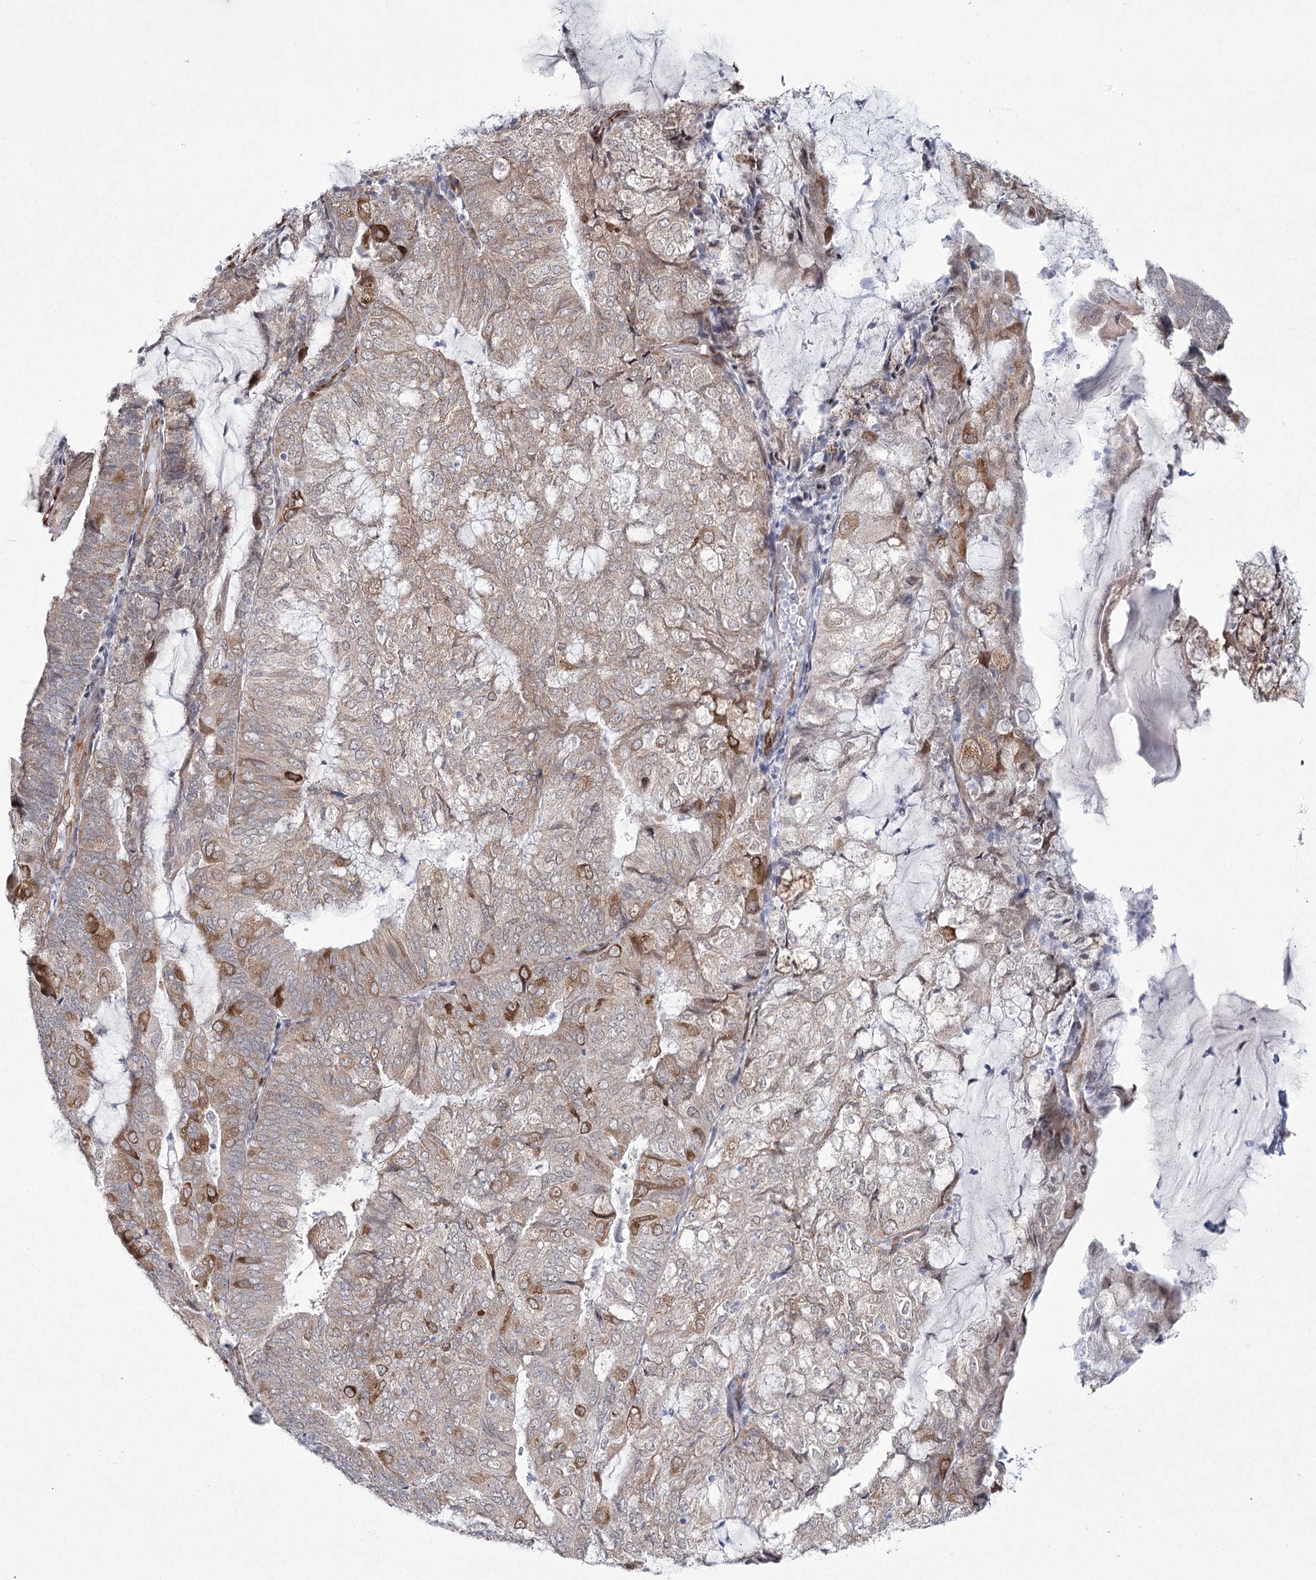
{"staining": {"intensity": "moderate", "quantity": "<25%", "location": "cytoplasmic/membranous"}, "tissue": "endometrial cancer", "cell_type": "Tumor cells", "image_type": "cancer", "snomed": [{"axis": "morphology", "description": "Adenocarcinoma, NOS"}, {"axis": "topography", "description": "Endometrium"}], "caption": "Immunohistochemistry of human endometrial cancer shows low levels of moderate cytoplasmic/membranous expression in about <25% of tumor cells. Nuclei are stained in blue.", "gene": "YBX3", "patient": {"sex": "female", "age": 81}}